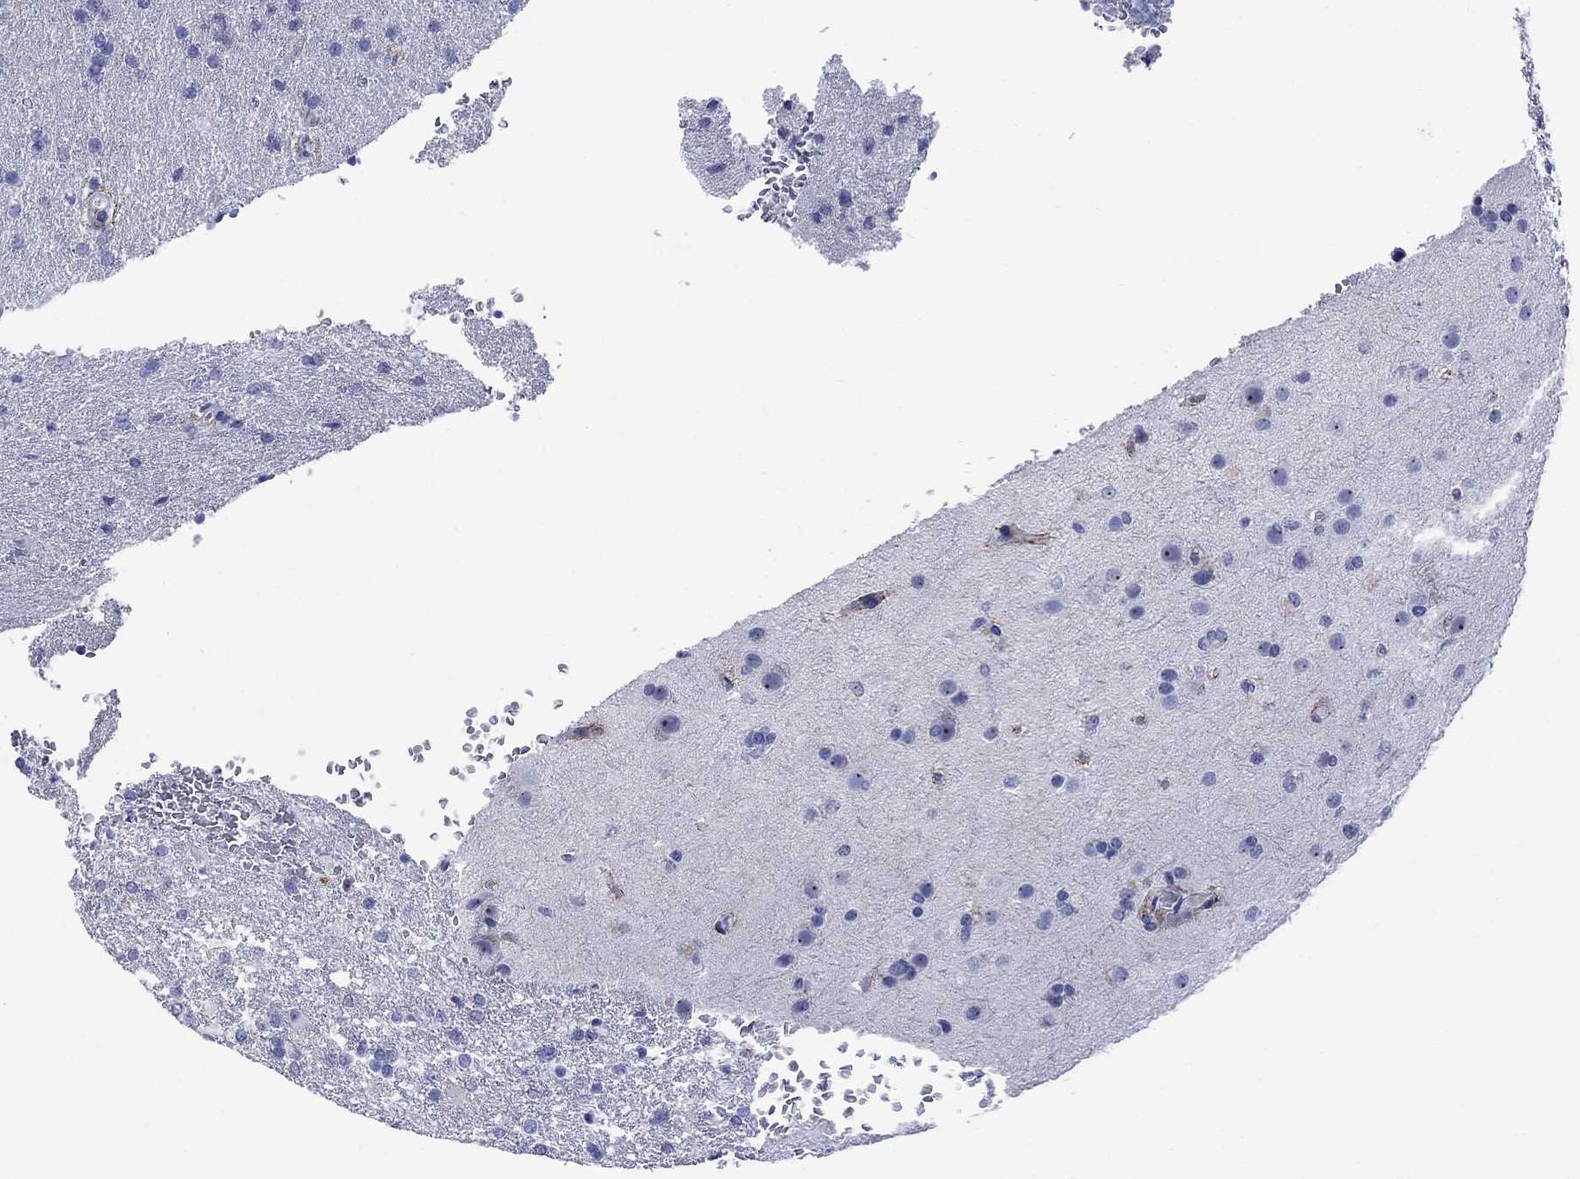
{"staining": {"intensity": "negative", "quantity": "none", "location": "none"}, "tissue": "glioma", "cell_type": "Tumor cells", "image_type": "cancer", "snomed": [{"axis": "morphology", "description": "Glioma, malignant, High grade"}, {"axis": "topography", "description": "Brain"}], "caption": "Immunohistochemical staining of malignant high-grade glioma exhibits no significant positivity in tumor cells. (Immunohistochemistry, brightfield microscopy, high magnification).", "gene": "TACC3", "patient": {"sex": "male", "age": 68}}